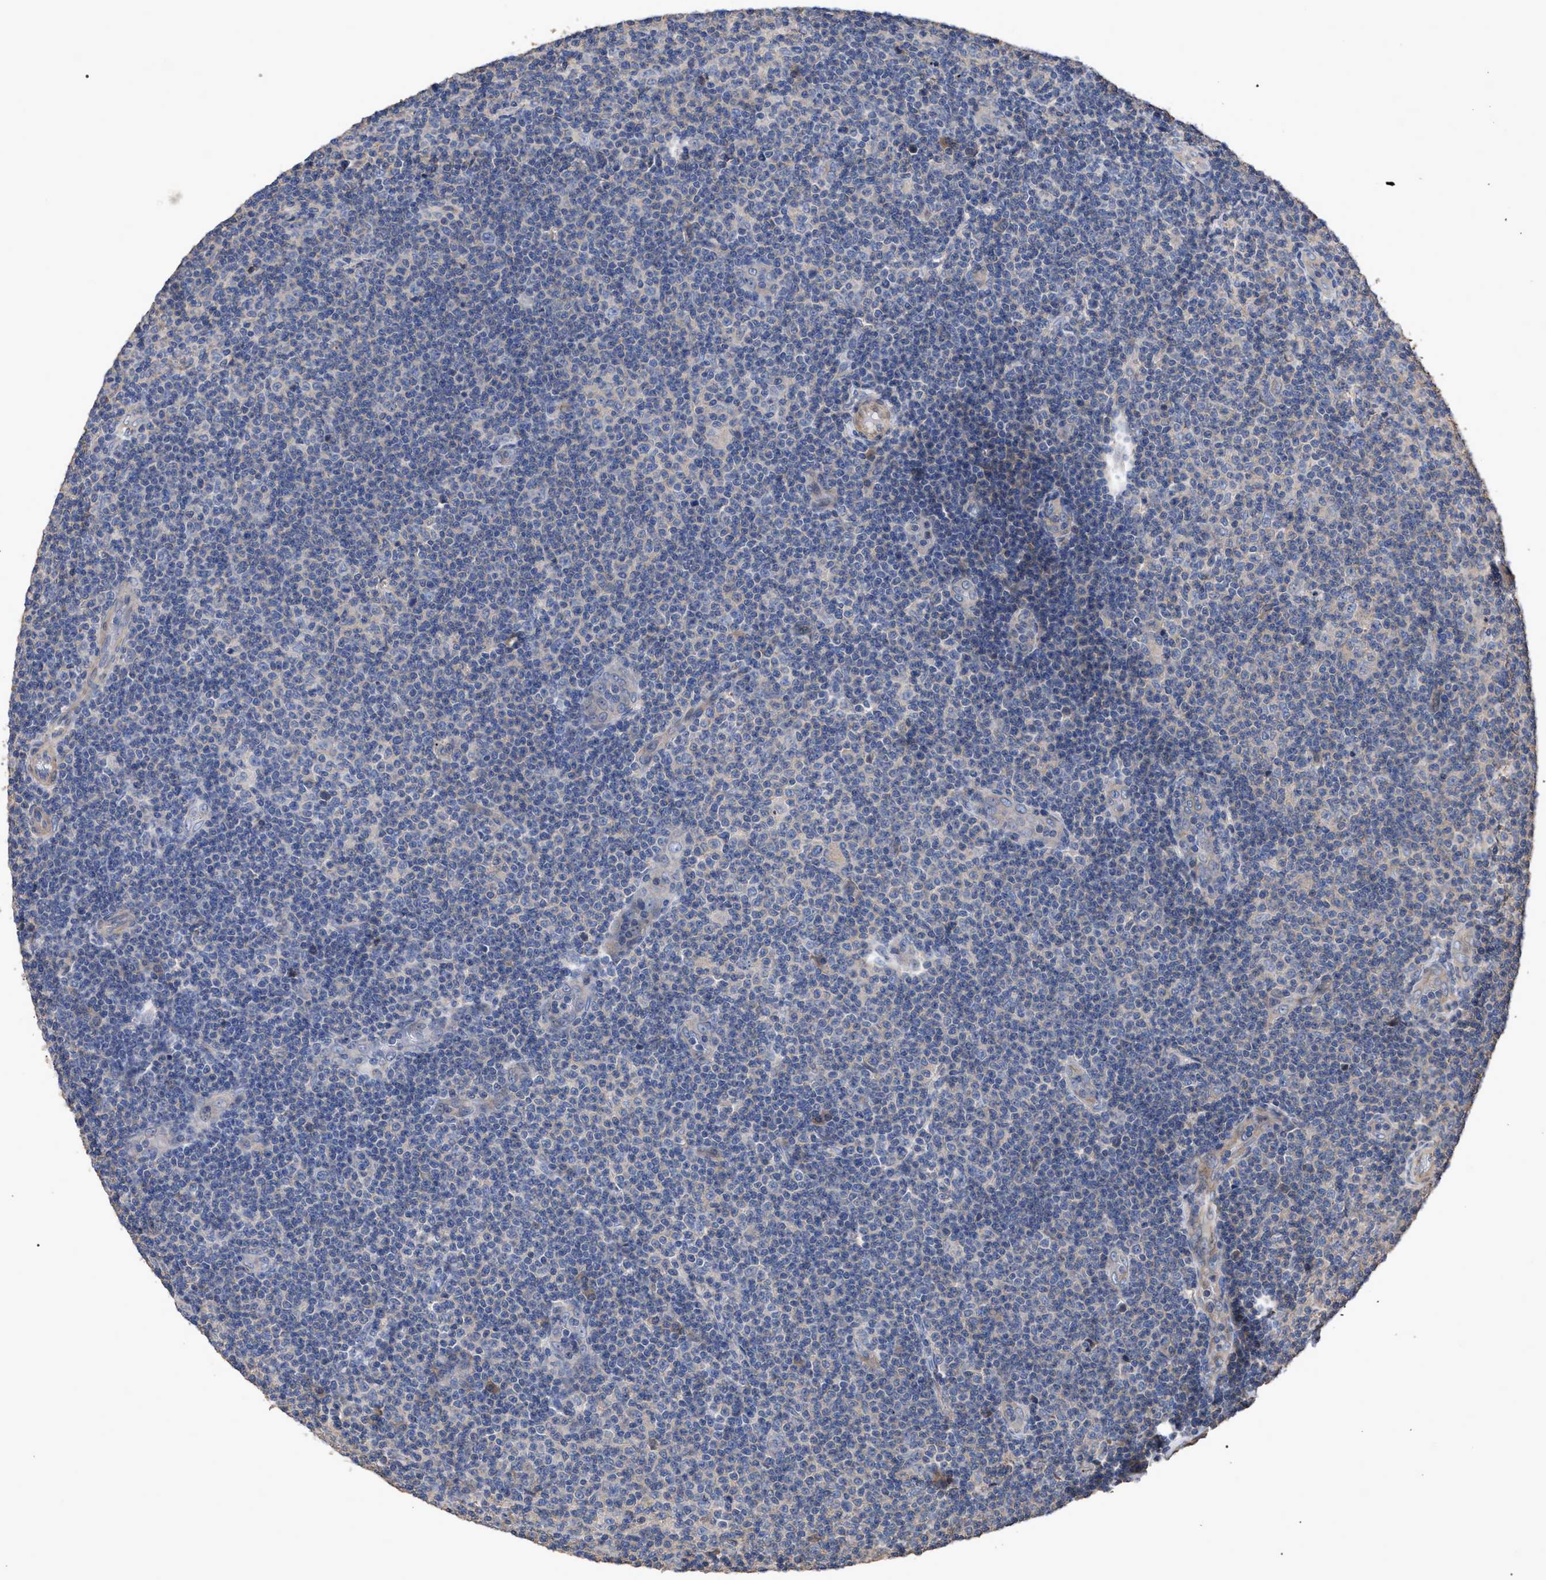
{"staining": {"intensity": "negative", "quantity": "none", "location": "none"}, "tissue": "lymphoma", "cell_type": "Tumor cells", "image_type": "cancer", "snomed": [{"axis": "morphology", "description": "Malignant lymphoma, non-Hodgkin's type, Low grade"}, {"axis": "topography", "description": "Lymph node"}], "caption": "Lymphoma stained for a protein using IHC demonstrates no positivity tumor cells.", "gene": "BTN2A1", "patient": {"sex": "male", "age": 83}}